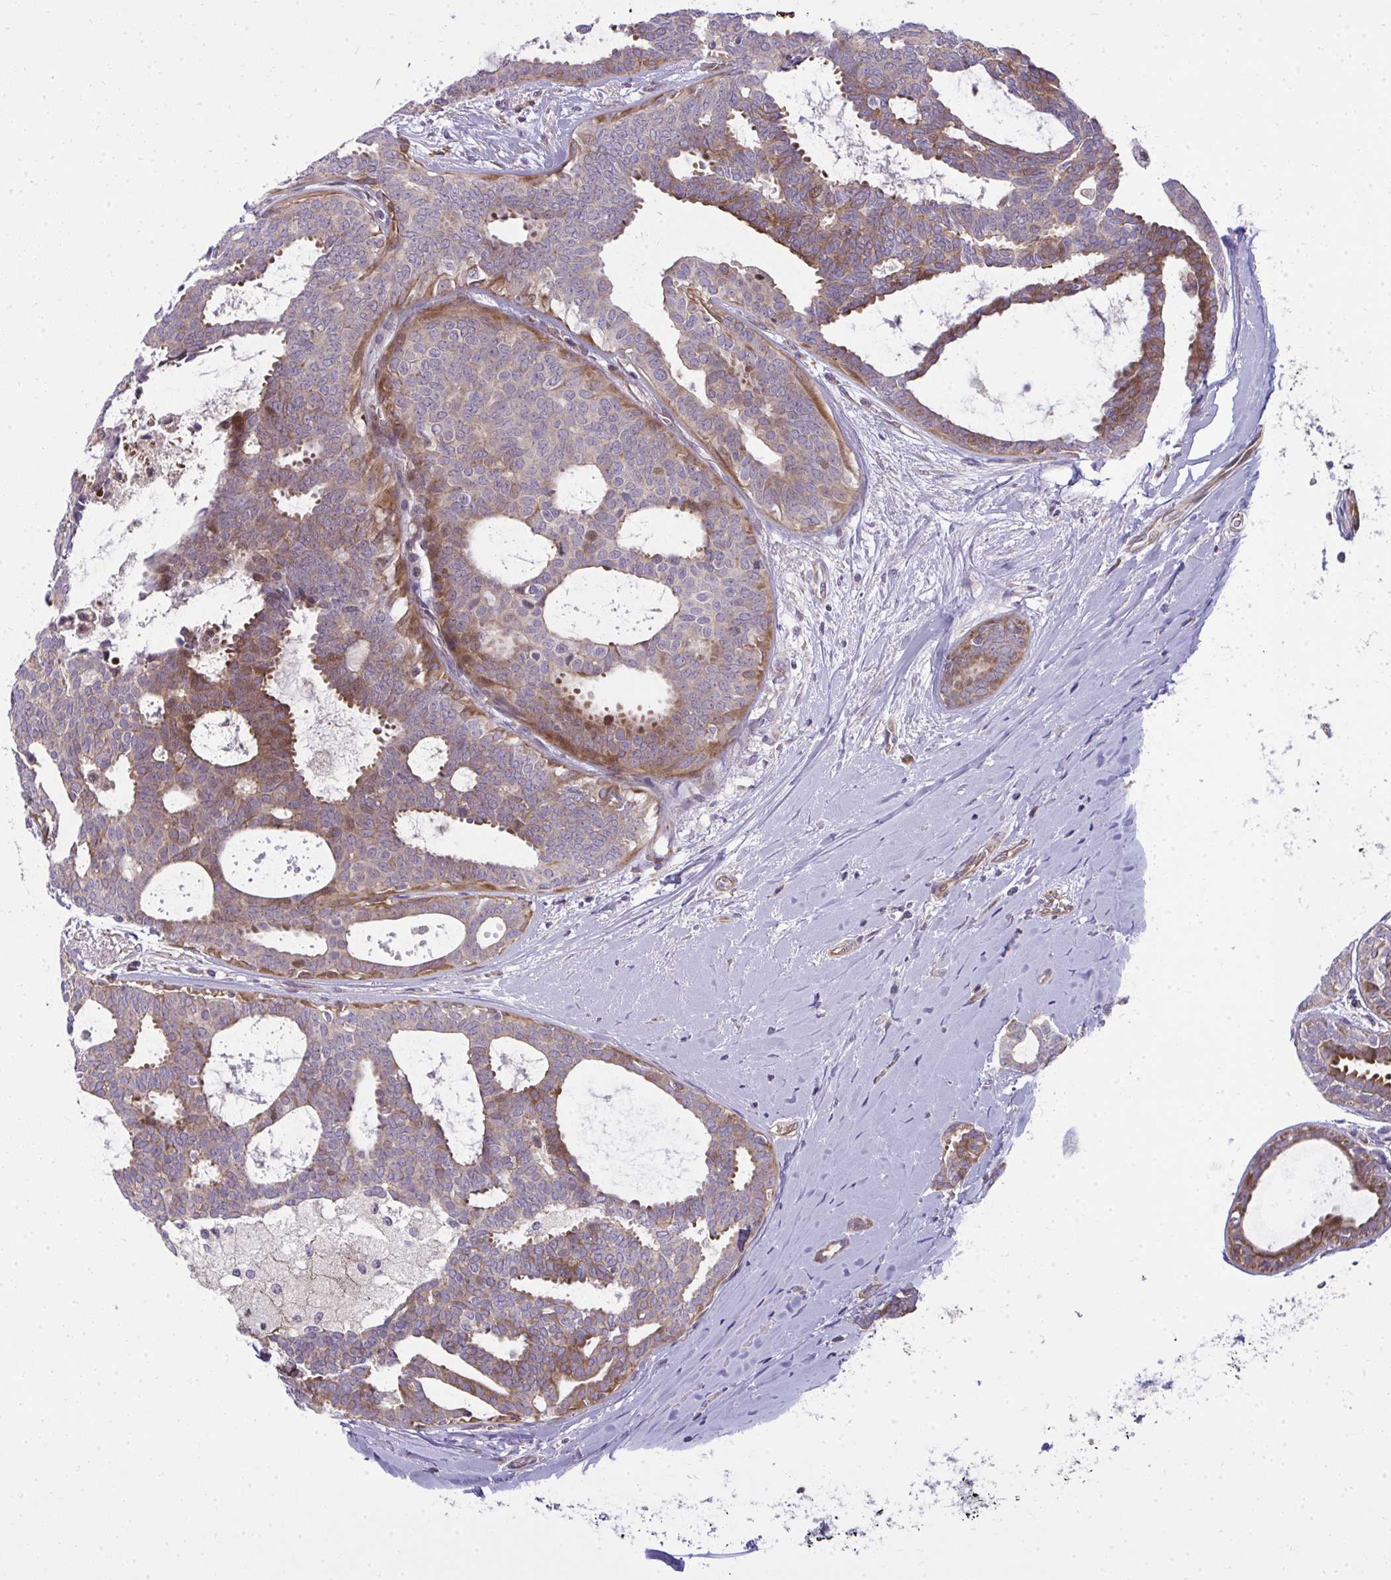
{"staining": {"intensity": "moderate", "quantity": "25%-75%", "location": "cytoplasmic/membranous"}, "tissue": "breast cancer", "cell_type": "Tumor cells", "image_type": "cancer", "snomed": [{"axis": "morphology", "description": "Intraductal carcinoma, in situ"}, {"axis": "morphology", "description": "Duct carcinoma"}, {"axis": "morphology", "description": "Lobular carcinoma, in situ"}, {"axis": "topography", "description": "Breast"}], "caption": "Human breast cancer (invasive ductal carcinoma) stained for a protein (brown) reveals moderate cytoplasmic/membranous positive expression in approximately 25%-75% of tumor cells.", "gene": "ZSCAN9", "patient": {"sex": "female", "age": 44}}